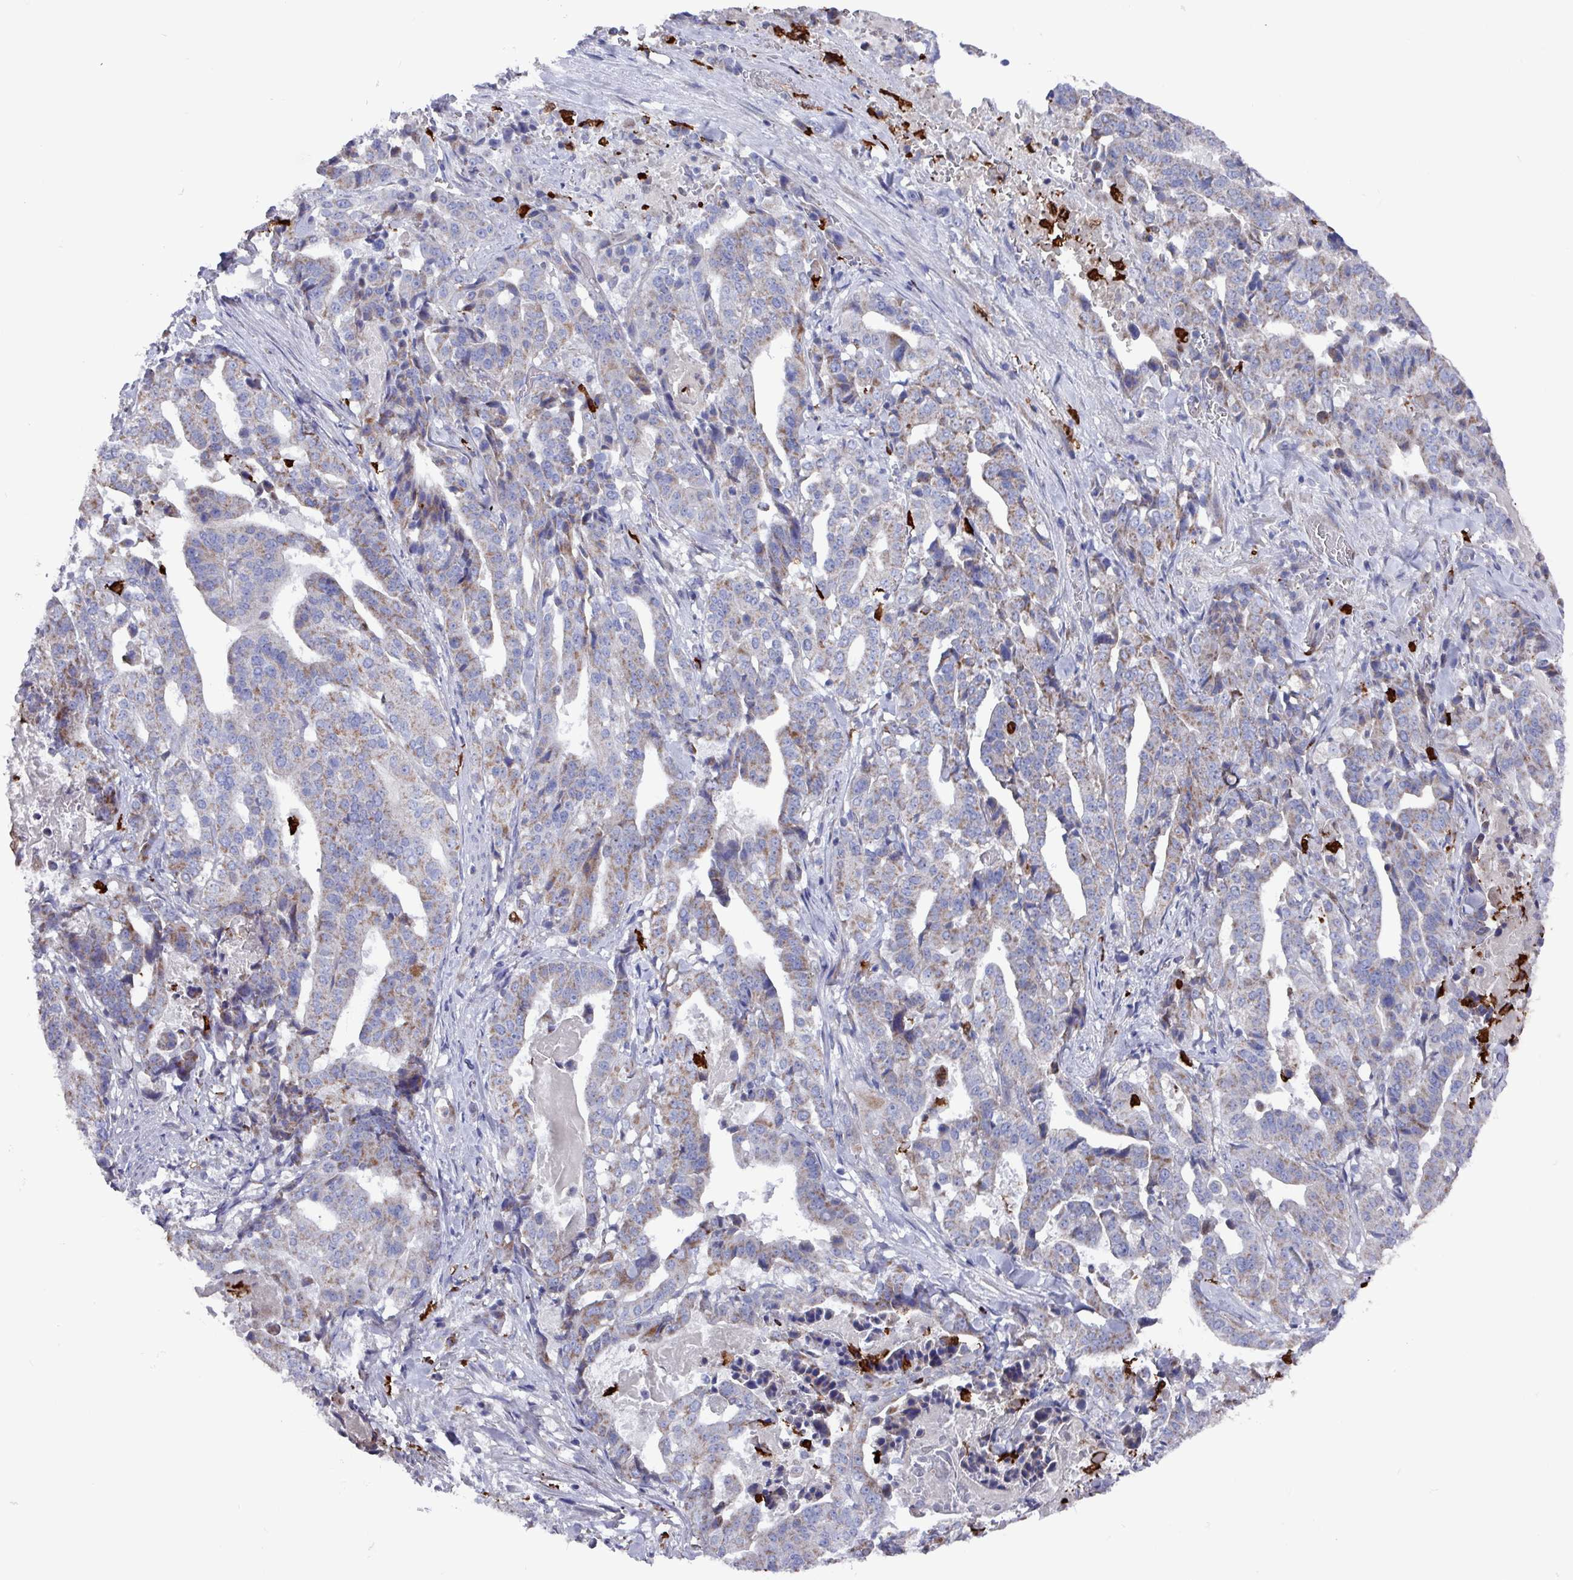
{"staining": {"intensity": "moderate", "quantity": ">75%", "location": "cytoplasmic/membranous"}, "tissue": "stomach cancer", "cell_type": "Tumor cells", "image_type": "cancer", "snomed": [{"axis": "morphology", "description": "Adenocarcinoma, NOS"}, {"axis": "topography", "description": "Stomach"}], "caption": "The photomicrograph demonstrates a brown stain indicating the presence of a protein in the cytoplasmic/membranous of tumor cells in stomach cancer.", "gene": "UQCC2", "patient": {"sex": "male", "age": 48}}